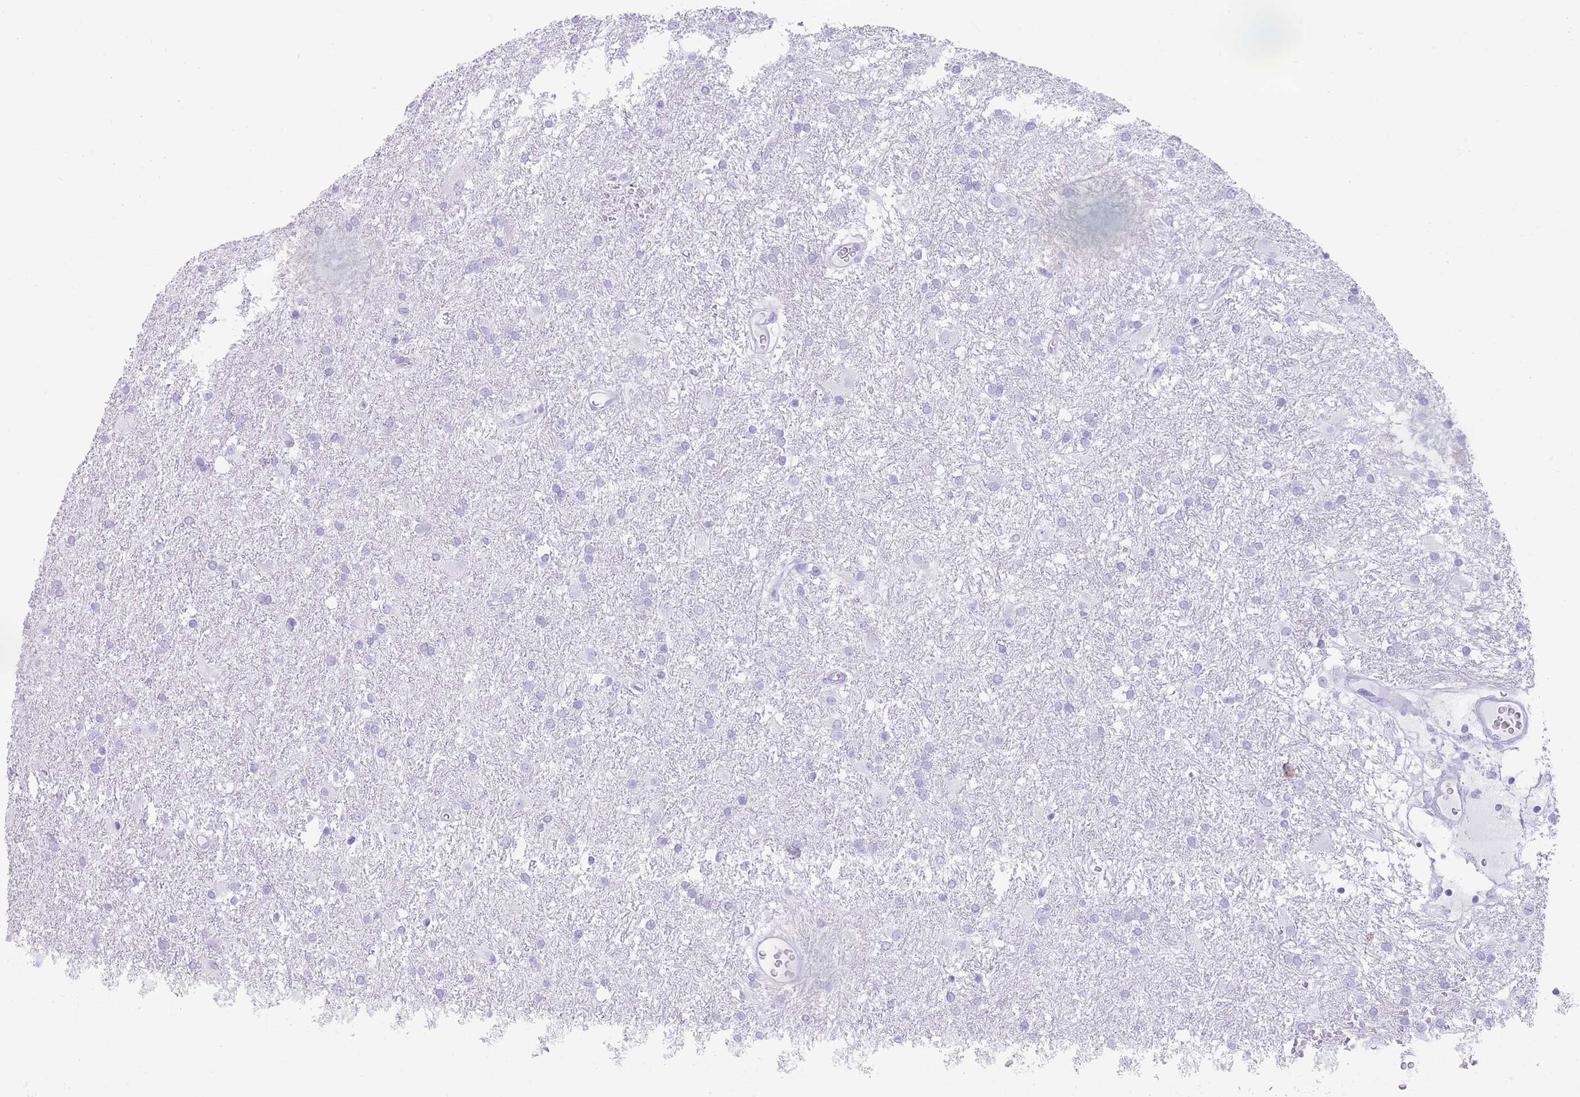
{"staining": {"intensity": "negative", "quantity": "none", "location": "none"}, "tissue": "glioma", "cell_type": "Tumor cells", "image_type": "cancer", "snomed": [{"axis": "morphology", "description": "Glioma, malignant, High grade"}, {"axis": "topography", "description": "Brain"}], "caption": "Immunohistochemical staining of glioma demonstrates no significant expression in tumor cells.", "gene": "ELOA2", "patient": {"sex": "female", "age": 50}}